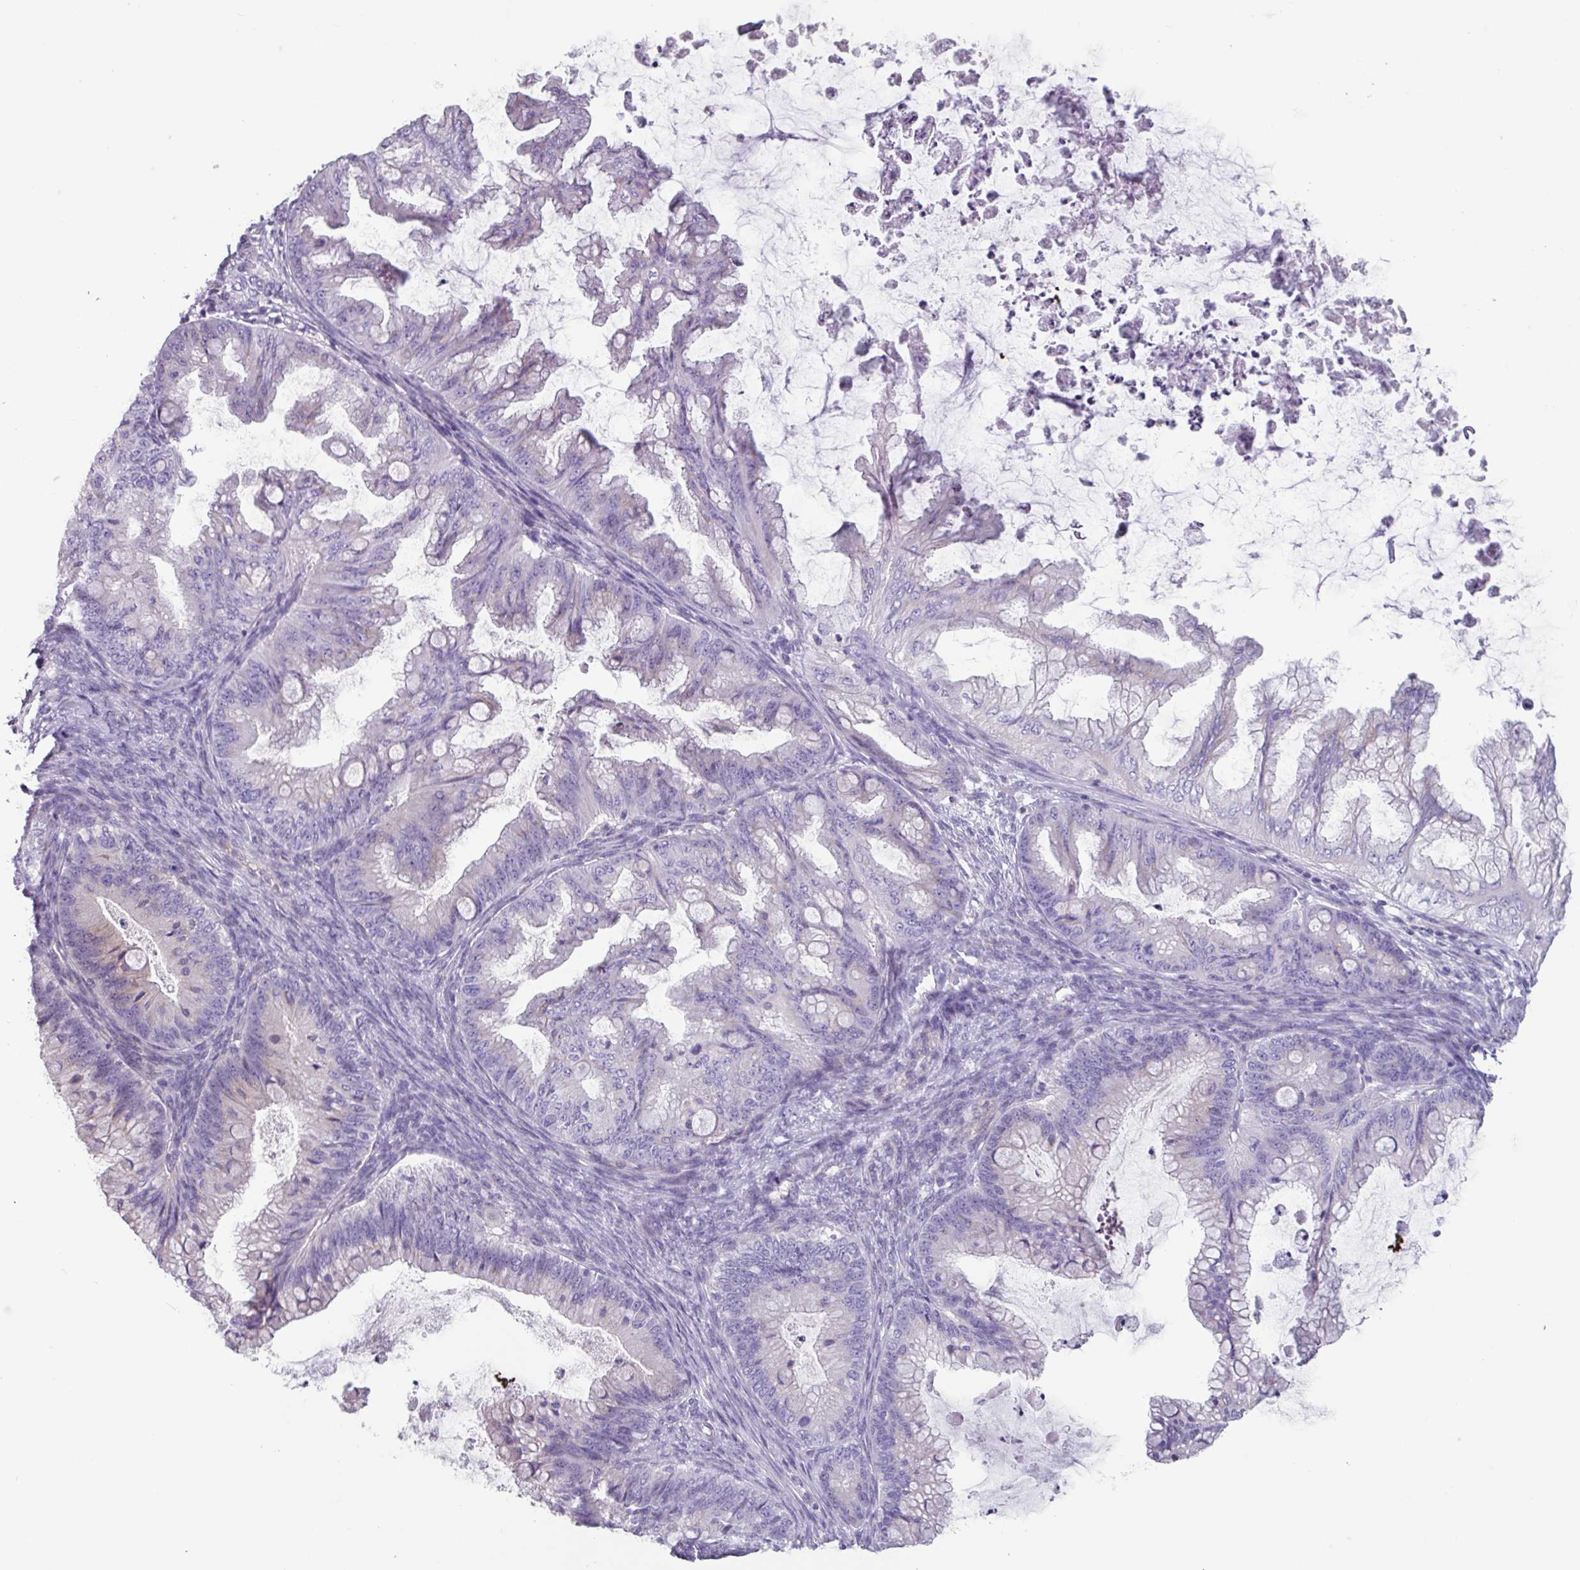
{"staining": {"intensity": "moderate", "quantity": "<25%", "location": "cytoplasmic/membranous"}, "tissue": "ovarian cancer", "cell_type": "Tumor cells", "image_type": "cancer", "snomed": [{"axis": "morphology", "description": "Cystadenocarcinoma, mucinous, NOS"}, {"axis": "topography", "description": "Ovary"}], "caption": "Human ovarian cancer stained with a brown dye reveals moderate cytoplasmic/membranous positive staining in about <25% of tumor cells.", "gene": "ADGRE1", "patient": {"sex": "female", "age": 35}}